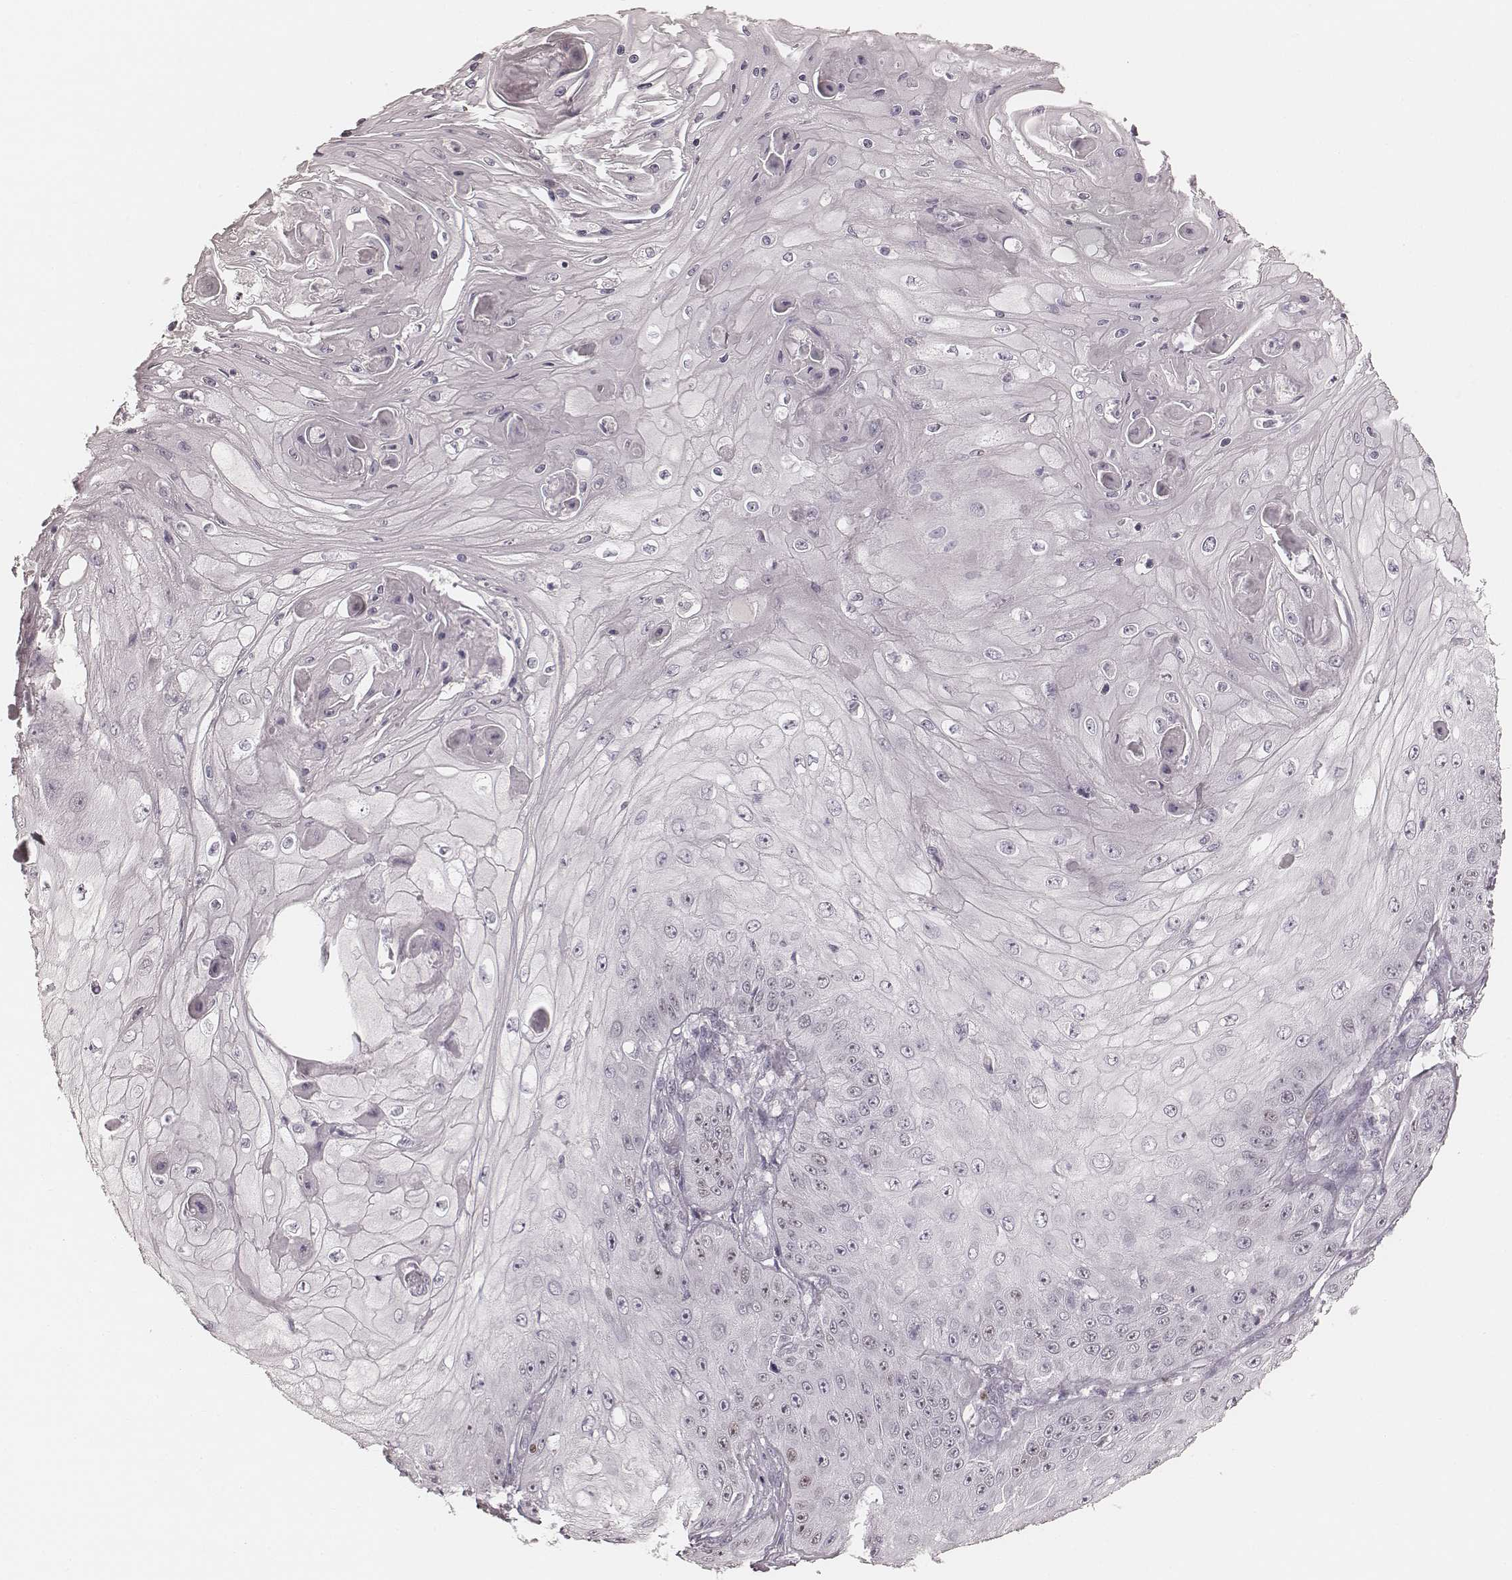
{"staining": {"intensity": "negative", "quantity": "none", "location": "none"}, "tissue": "skin cancer", "cell_type": "Tumor cells", "image_type": "cancer", "snomed": [{"axis": "morphology", "description": "Squamous cell carcinoma, NOS"}, {"axis": "topography", "description": "Skin"}], "caption": "Immunohistochemical staining of human squamous cell carcinoma (skin) demonstrates no significant expression in tumor cells.", "gene": "TEX37", "patient": {"sex": "male", "age": 70}}